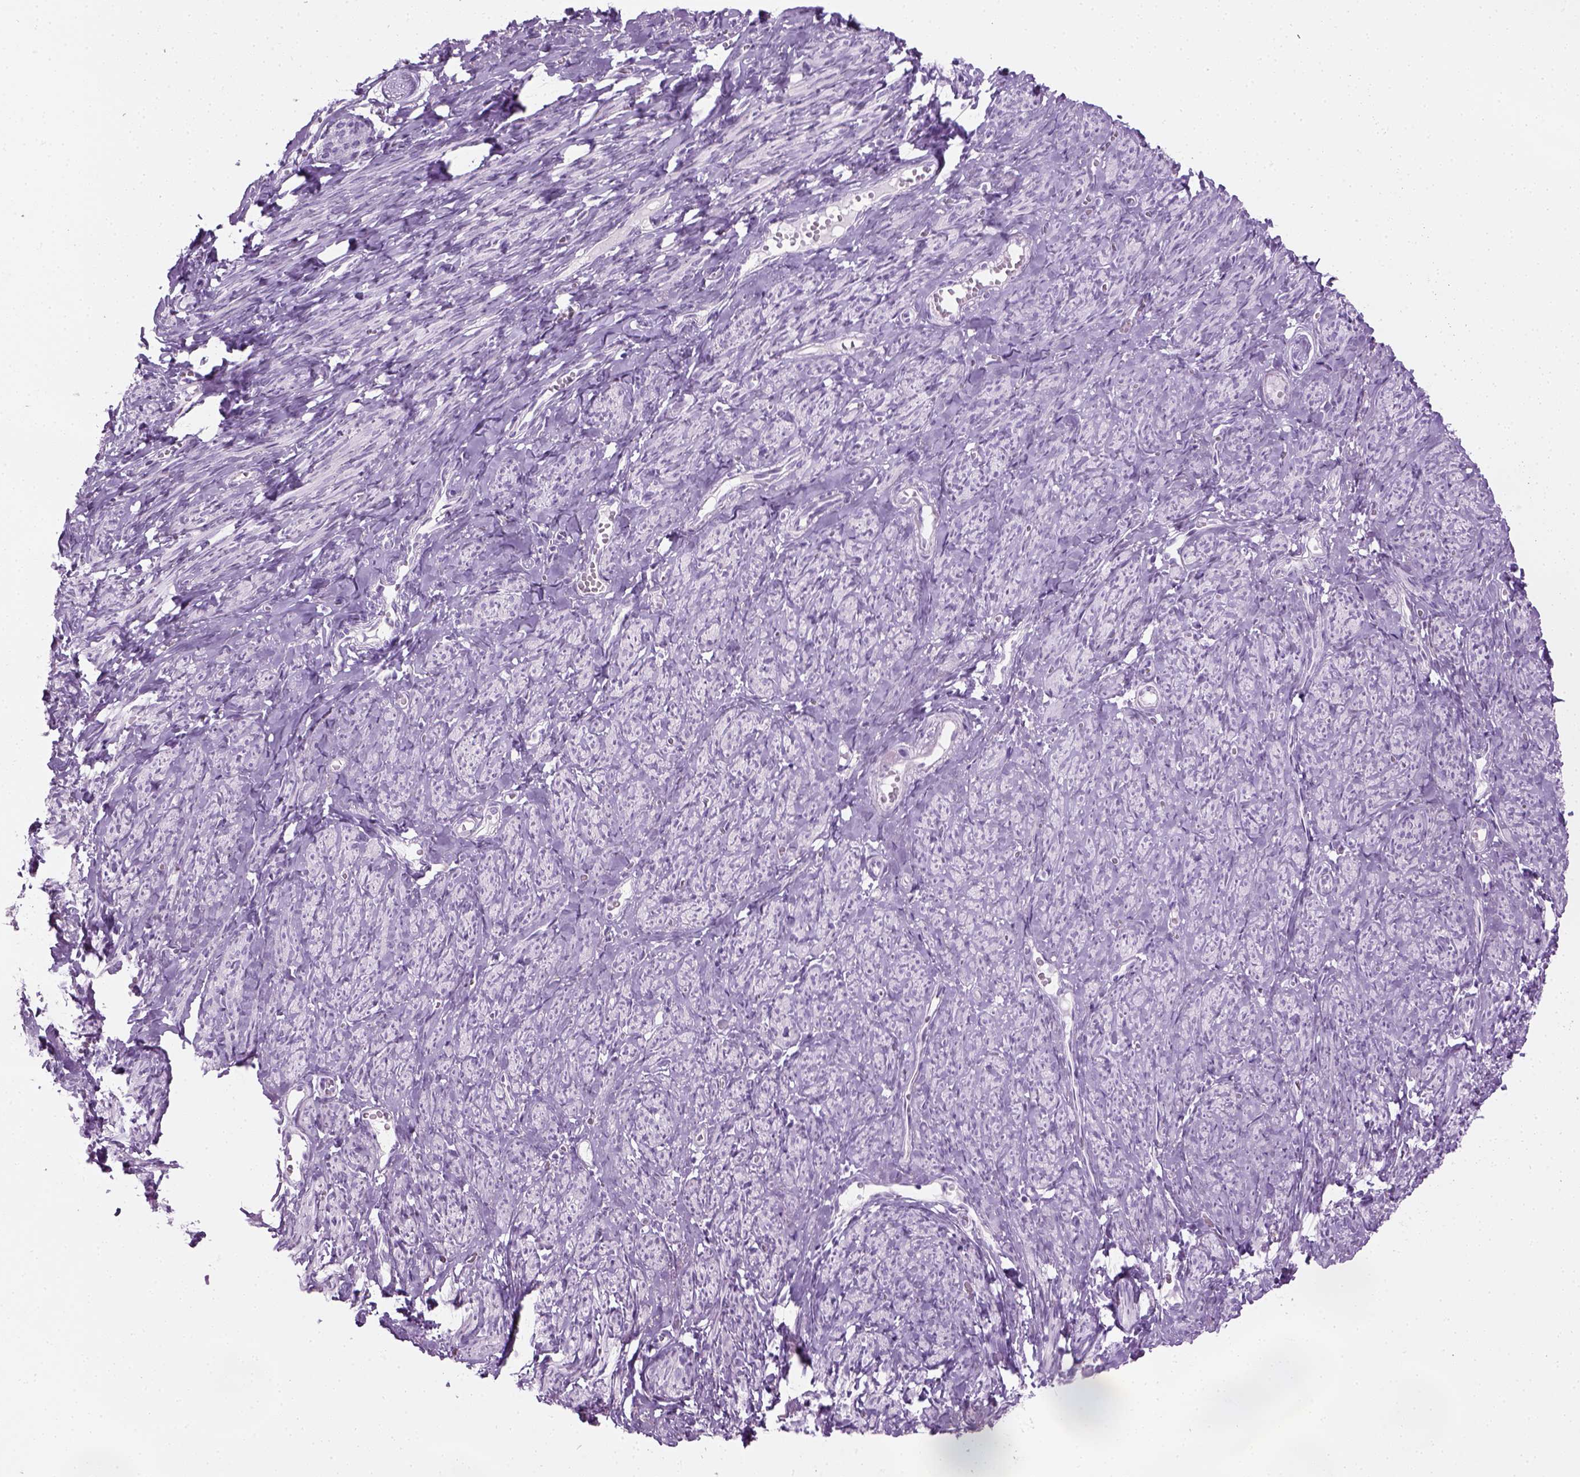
{"staining": {"intensity": "negative", "quantity": "none", "location": "none"}, "tissue": "smooth muscle", "cell_type": "Smooth muscle cells", "image_type": "normal", "snomed": [{"axis": "morphology", "description": "Normal tissue, NOS"}, {"axis": "topography", "description": "Smooth muscle"}], "caption": "Smooth muscle cells are negative for protein expression in unremarkable human smooth muscle.", "gene": "CIBAR2", "patient": {"sex": "female", "age": 65}}